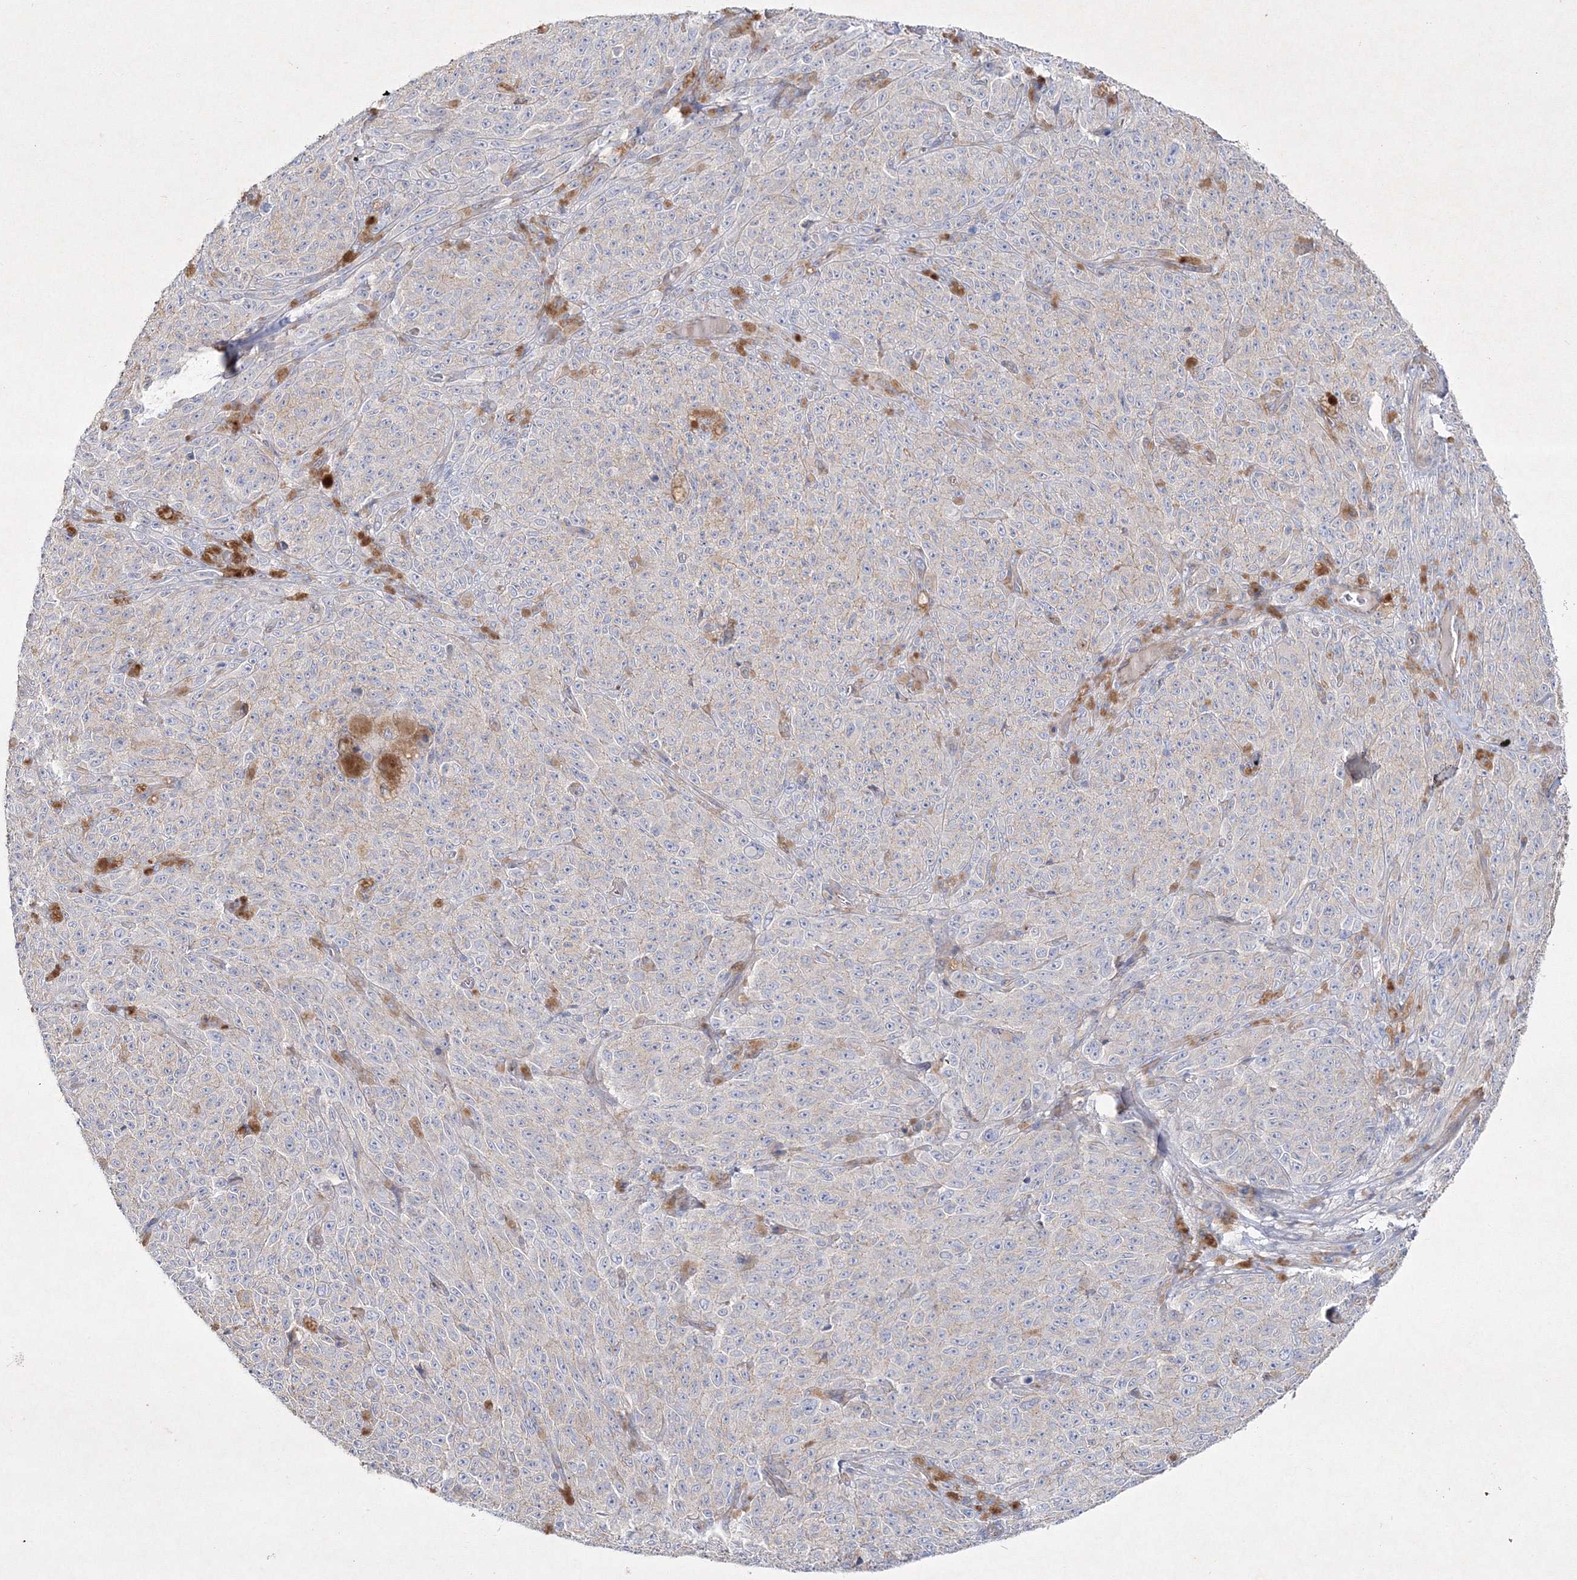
{"staining": {"intensity": "negative", "quantity": "none", "location": "none"}, "tissue": "melanoma", "cell_type": "Tumor cells", "image_type": "cancer", "snomed": [{"axis": "morphology", "description": "Malignant melanoma, NOS"}, {"axis": "topography", "description": "Skin"}], "caption": "Tumor cells show no significant protein expression in melanoma.", "gene": "NAA40", "patient": {"sex": "female", "age": 82}}